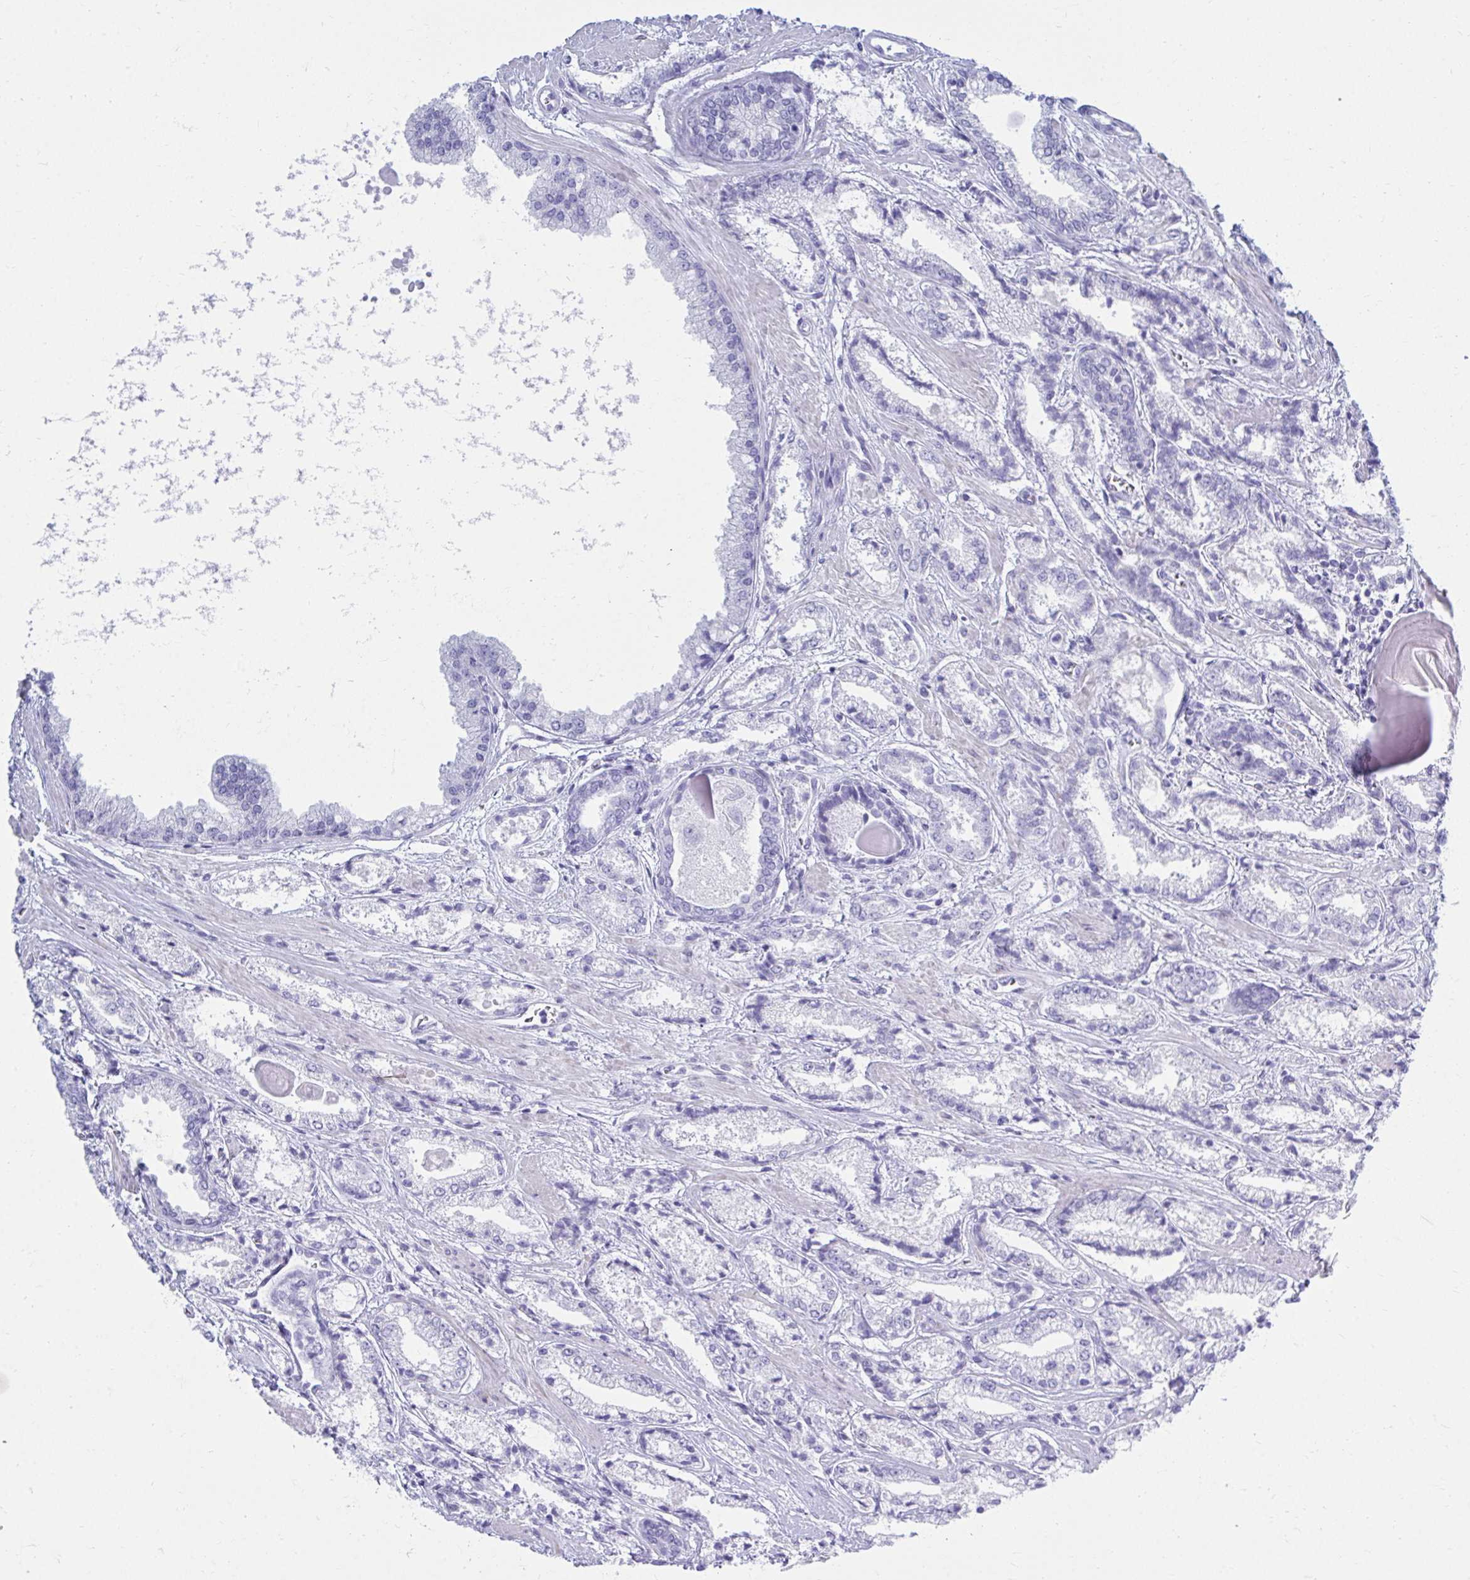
{"staining": {"intensity": "negative", "quantity": "none", "location": "none"}, "tissue": "prostate cancer", "cell_type": "Tumor cells", "image_type": "cancer", "snomed": [{"axis": "morphology", "description": "Adenocarcinoma, High grade"}, {"axis": "topography", "description": "Prostate"}], "caption": "IHC photomicrograph of neoplastic tissue: human prostate cancer stained with DAB (3,3'-diaminobenzidine) exhibits no significant protein positivity in tumor cells. (IHC, brightfield microscopy, high magnification).", "gene": "ATP4B", "patient": {"sex": "male", "age": 64}}